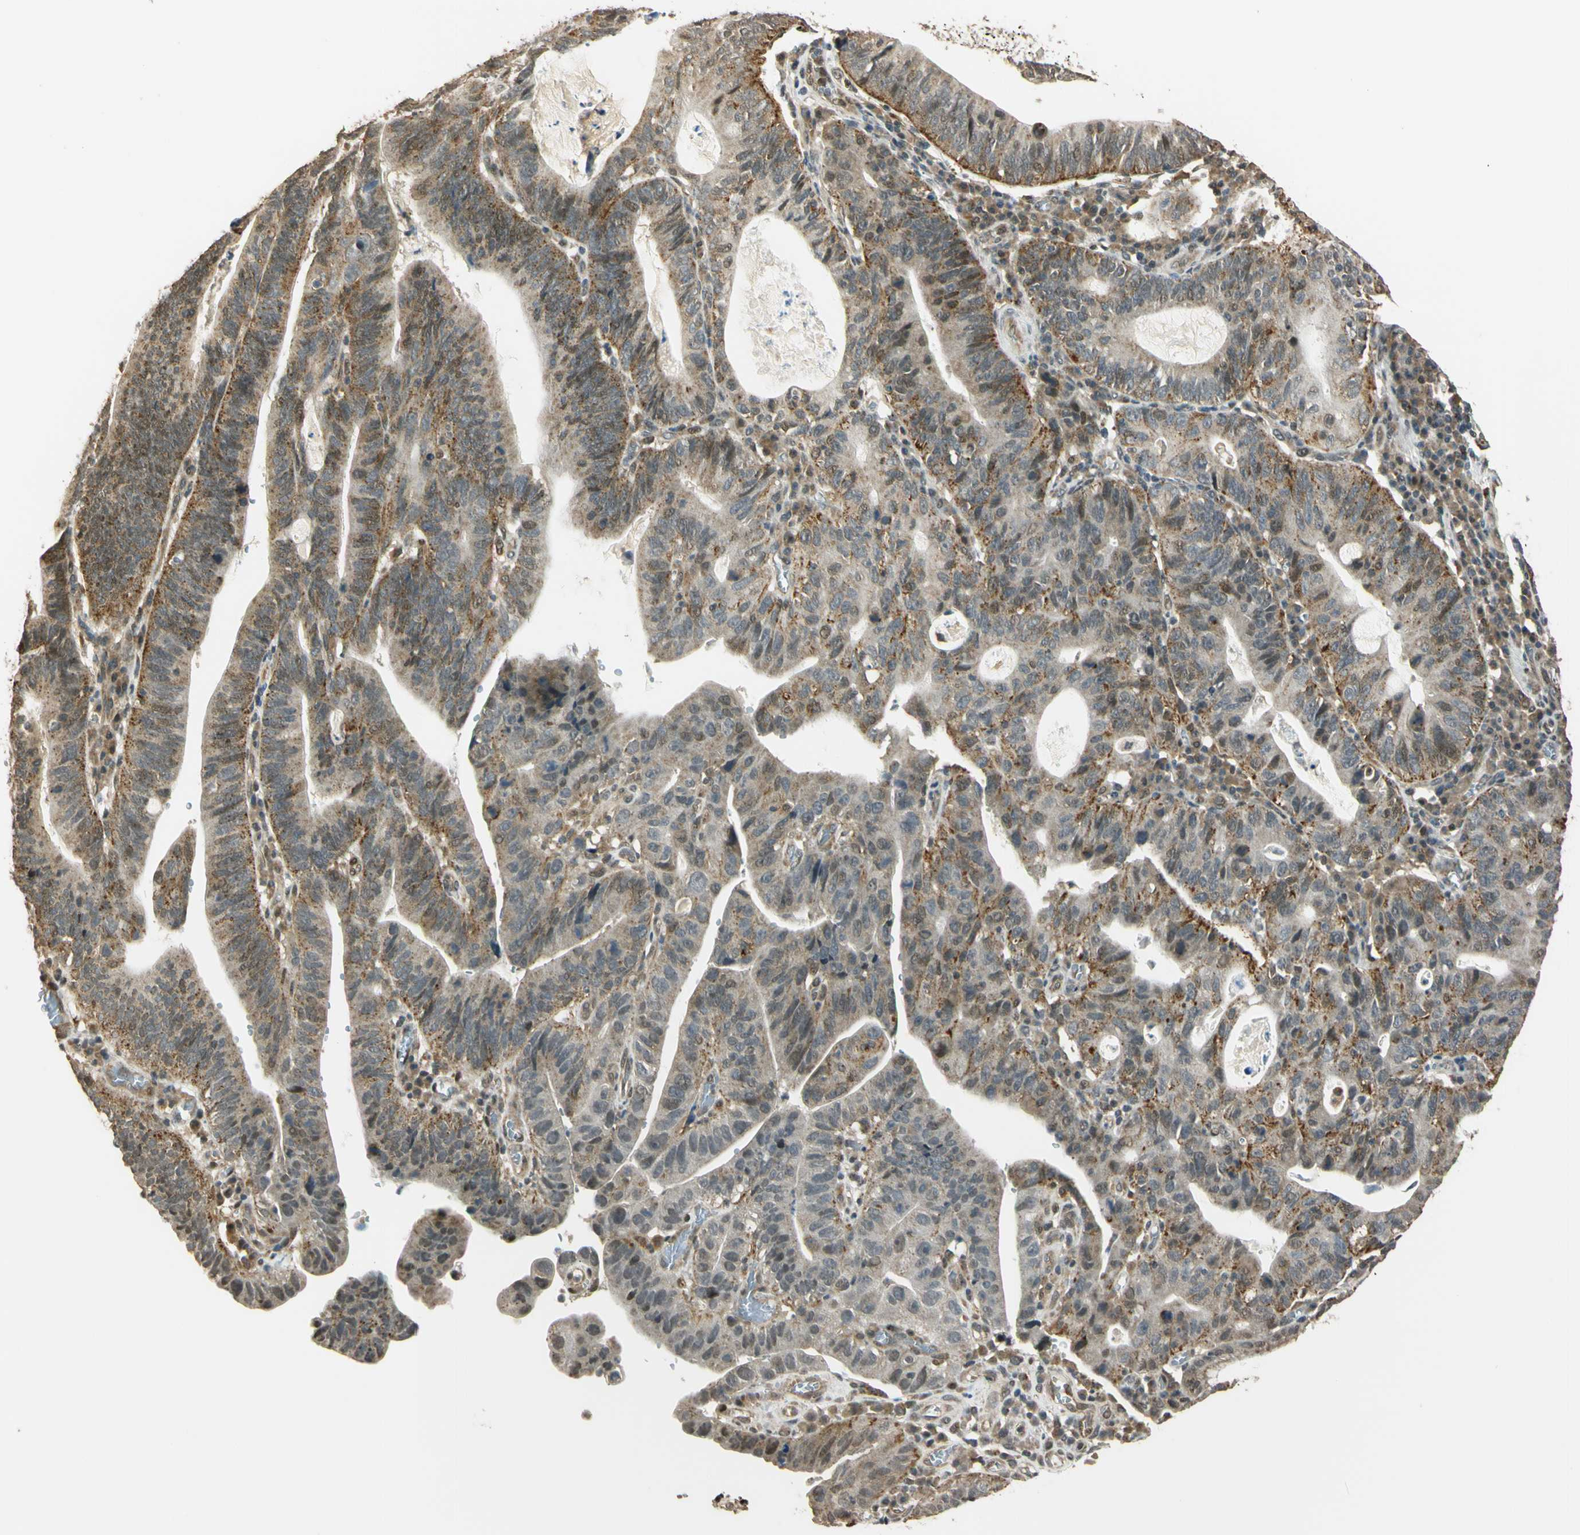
{"staining": {"intensity": "moderate", "quantity": "25%-75%", "location": "cytoplasmic/membranous"}, "tissue": "stomach cancer", "cell_type": "Tumor cells", "image_type": "cancer", "snomed": [{"axis": "morphology", "description": "Adenocarcinoma, NOS"}, {"axis": "topography", "description": "Stomach"}], "caption": "Immunohistochemistry of stomach adenocarcinoma shows medium levels of moderate cytoplasmic/membranous expression in approximately 25%-75% of tumor cells.", "gene": "LAMTOR1", "patient": {"sex": "male", "age": 59}}